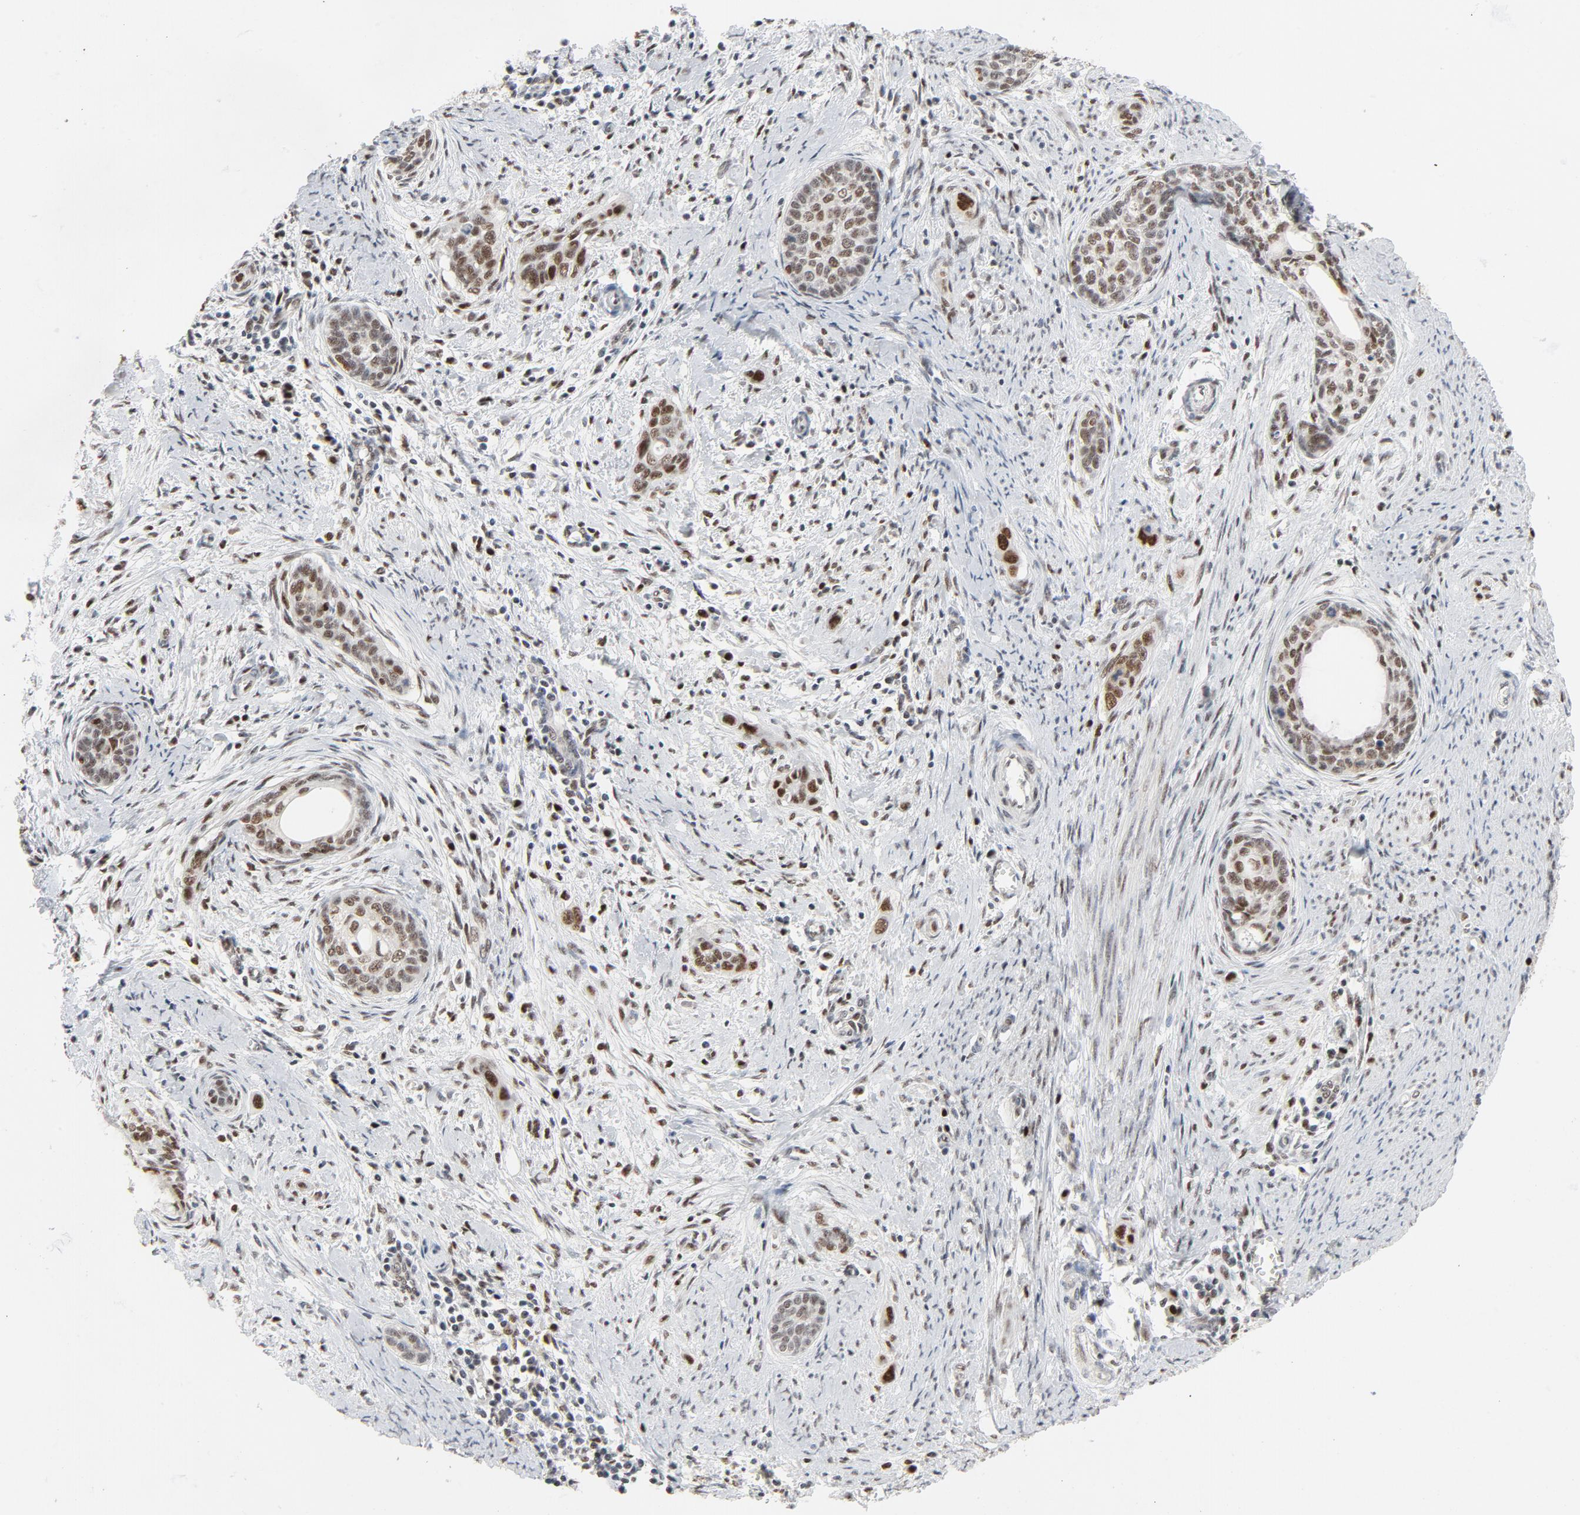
{"staining": {"intensity": "moderate", "quantity": ">75%", "location": "nuclear"}, "tissue": "cervical cancer", "cell_type": "Tumor cells", "image_type": "cancer", "snomed": [{"axis": "morphology", "description": "Squamous cell carcinoma, NOS"}, {"axis": "topography", "description": "Cervix"}], "caption": "This is a photomicrograph of immunohistochemistry (IHC) staining of cervical cancer, which shows moderate staining in the nuclear of tumor cells.", "gene": "JMJD6", "patient": {"sex": "female", "age": 33}}